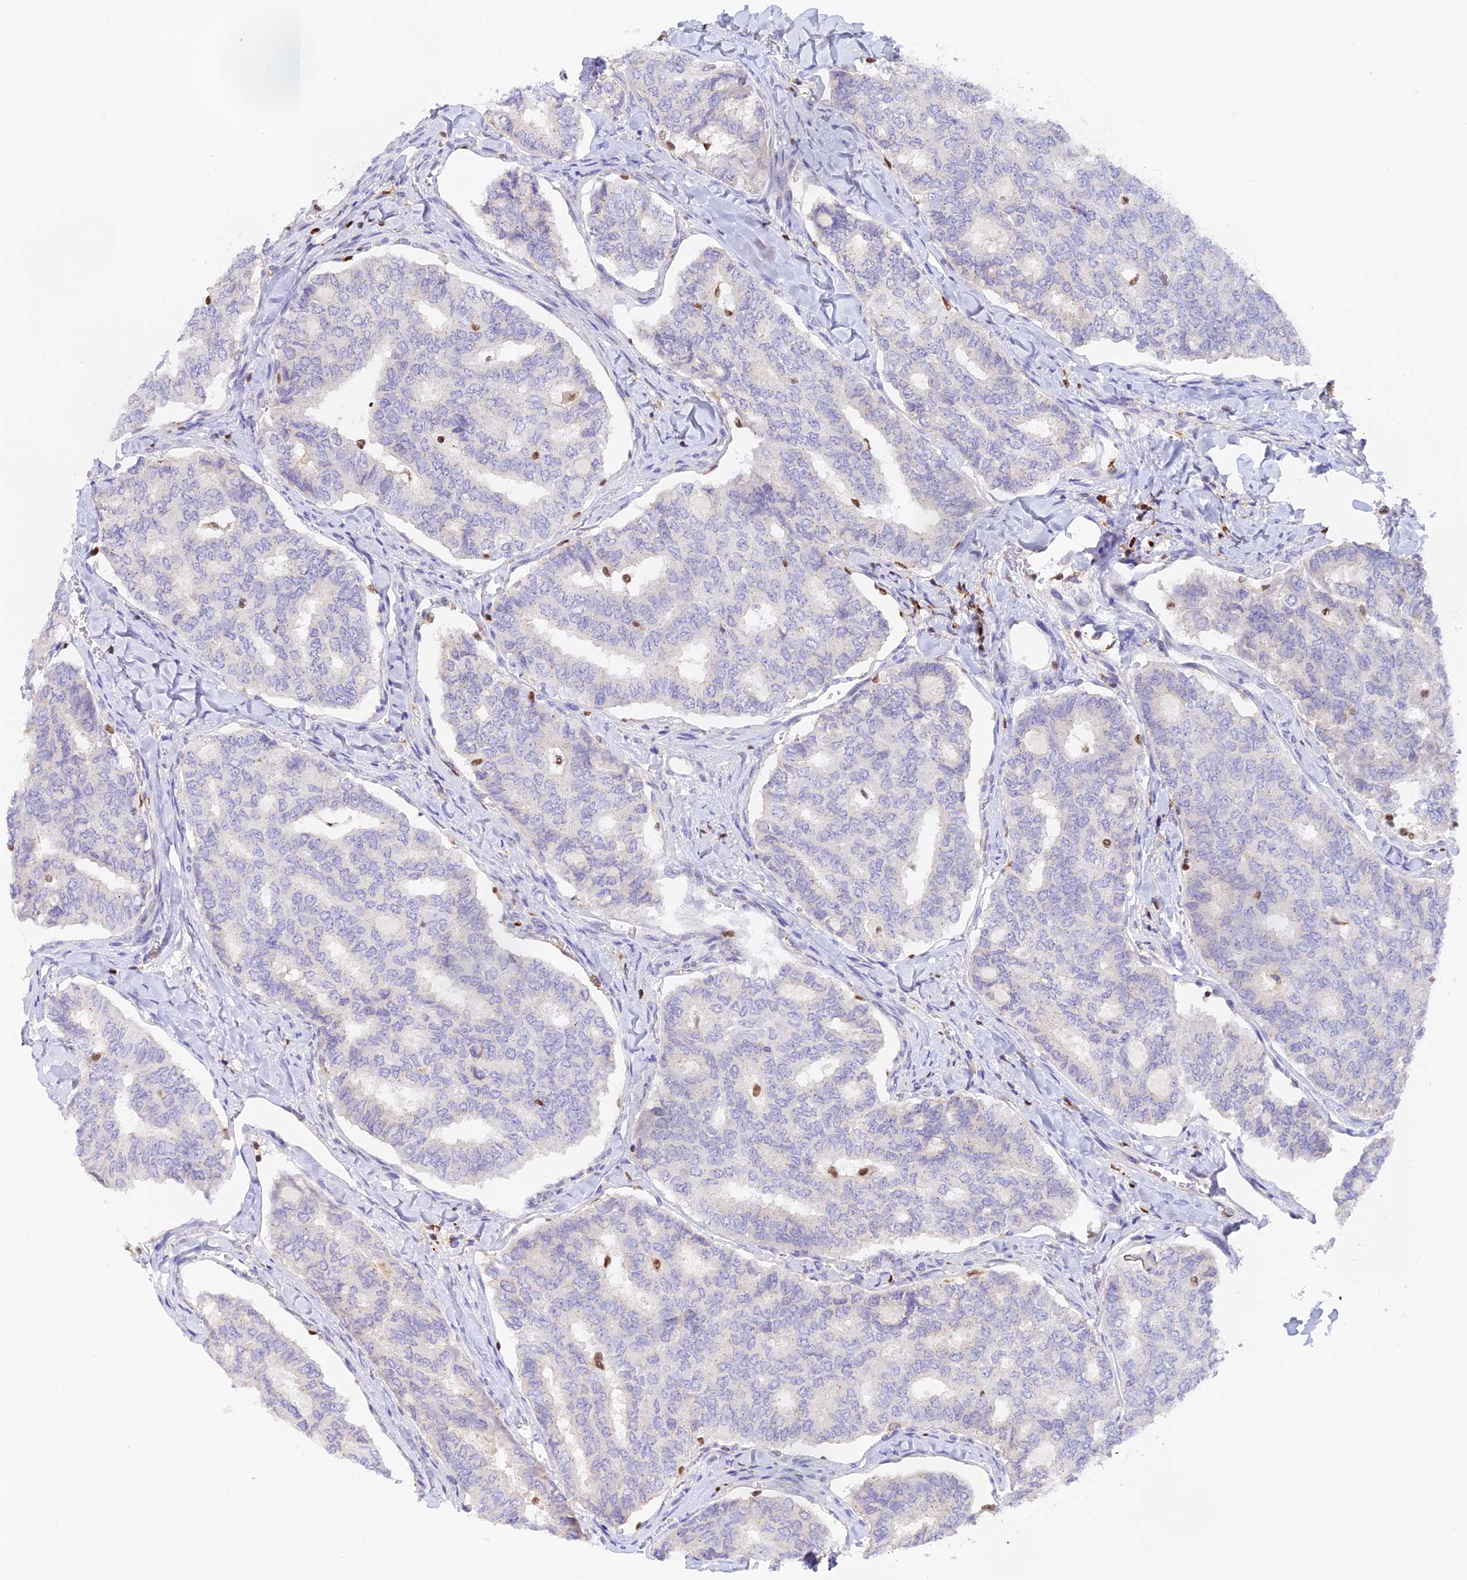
{"staining": {"intensity": "negative", "quantity": "none", "location": "none"}, "tissue": "thyroid cancer", "cell_type": "Tumor cells", "image_type": "cancer", "snomed": [{"axis": "morphology", "description": "Papillary adenocarcinoma, NOS"}, {"axis": "topography", "description": "Thyroid gland"}], "caption": "IHC image of neoplastic tissue: papillary adenocarcinoma (thyroid) stained with DAB (3,3'-diaminobenzidine) exhibits no significant protein staining in tumor cells.", "gene": "DENND1C", "patient": {"sex": "female", "age": 35}}